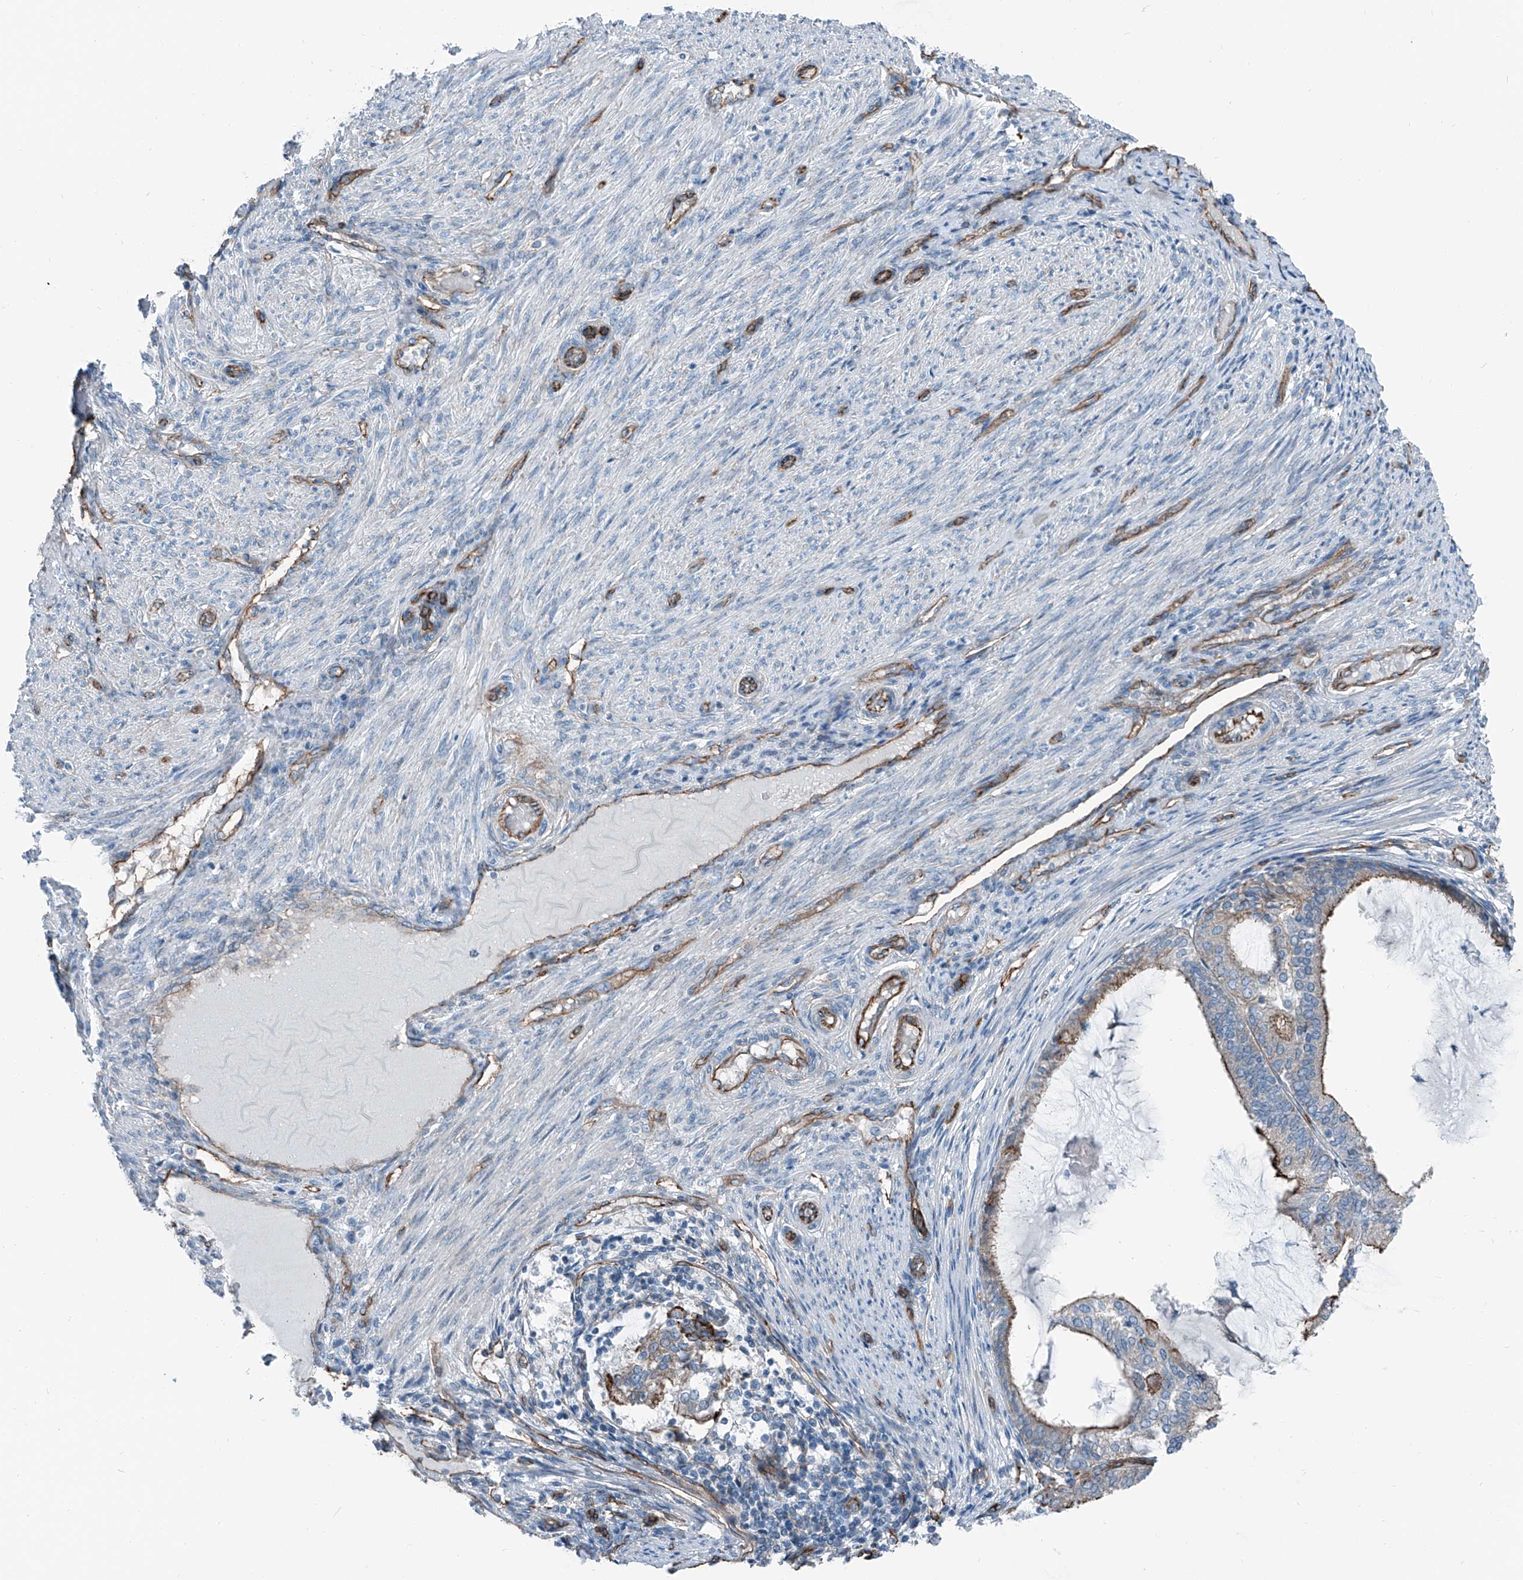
{"staining": {"intensity": "strong", "quantity": "<25%", "location": "cytoplasmic/membranous"}, "tissue": "endometrial cancer", "cell_type": "Tumor cells", "image_type": "cancer", "snomed": [{"axis": "morphology", "description": "Adenocarcinoma, NOS"}, {"axis": "topography", "description": "Endometrium"}], "caption": "Strong cytoplasmic/membranous expression is present in approximately <25% of tumor cells in endometrial cancer (adenocarcinoma).", "gene": "THEMIS2", "patient": {"sex": "female", "age": 81}}